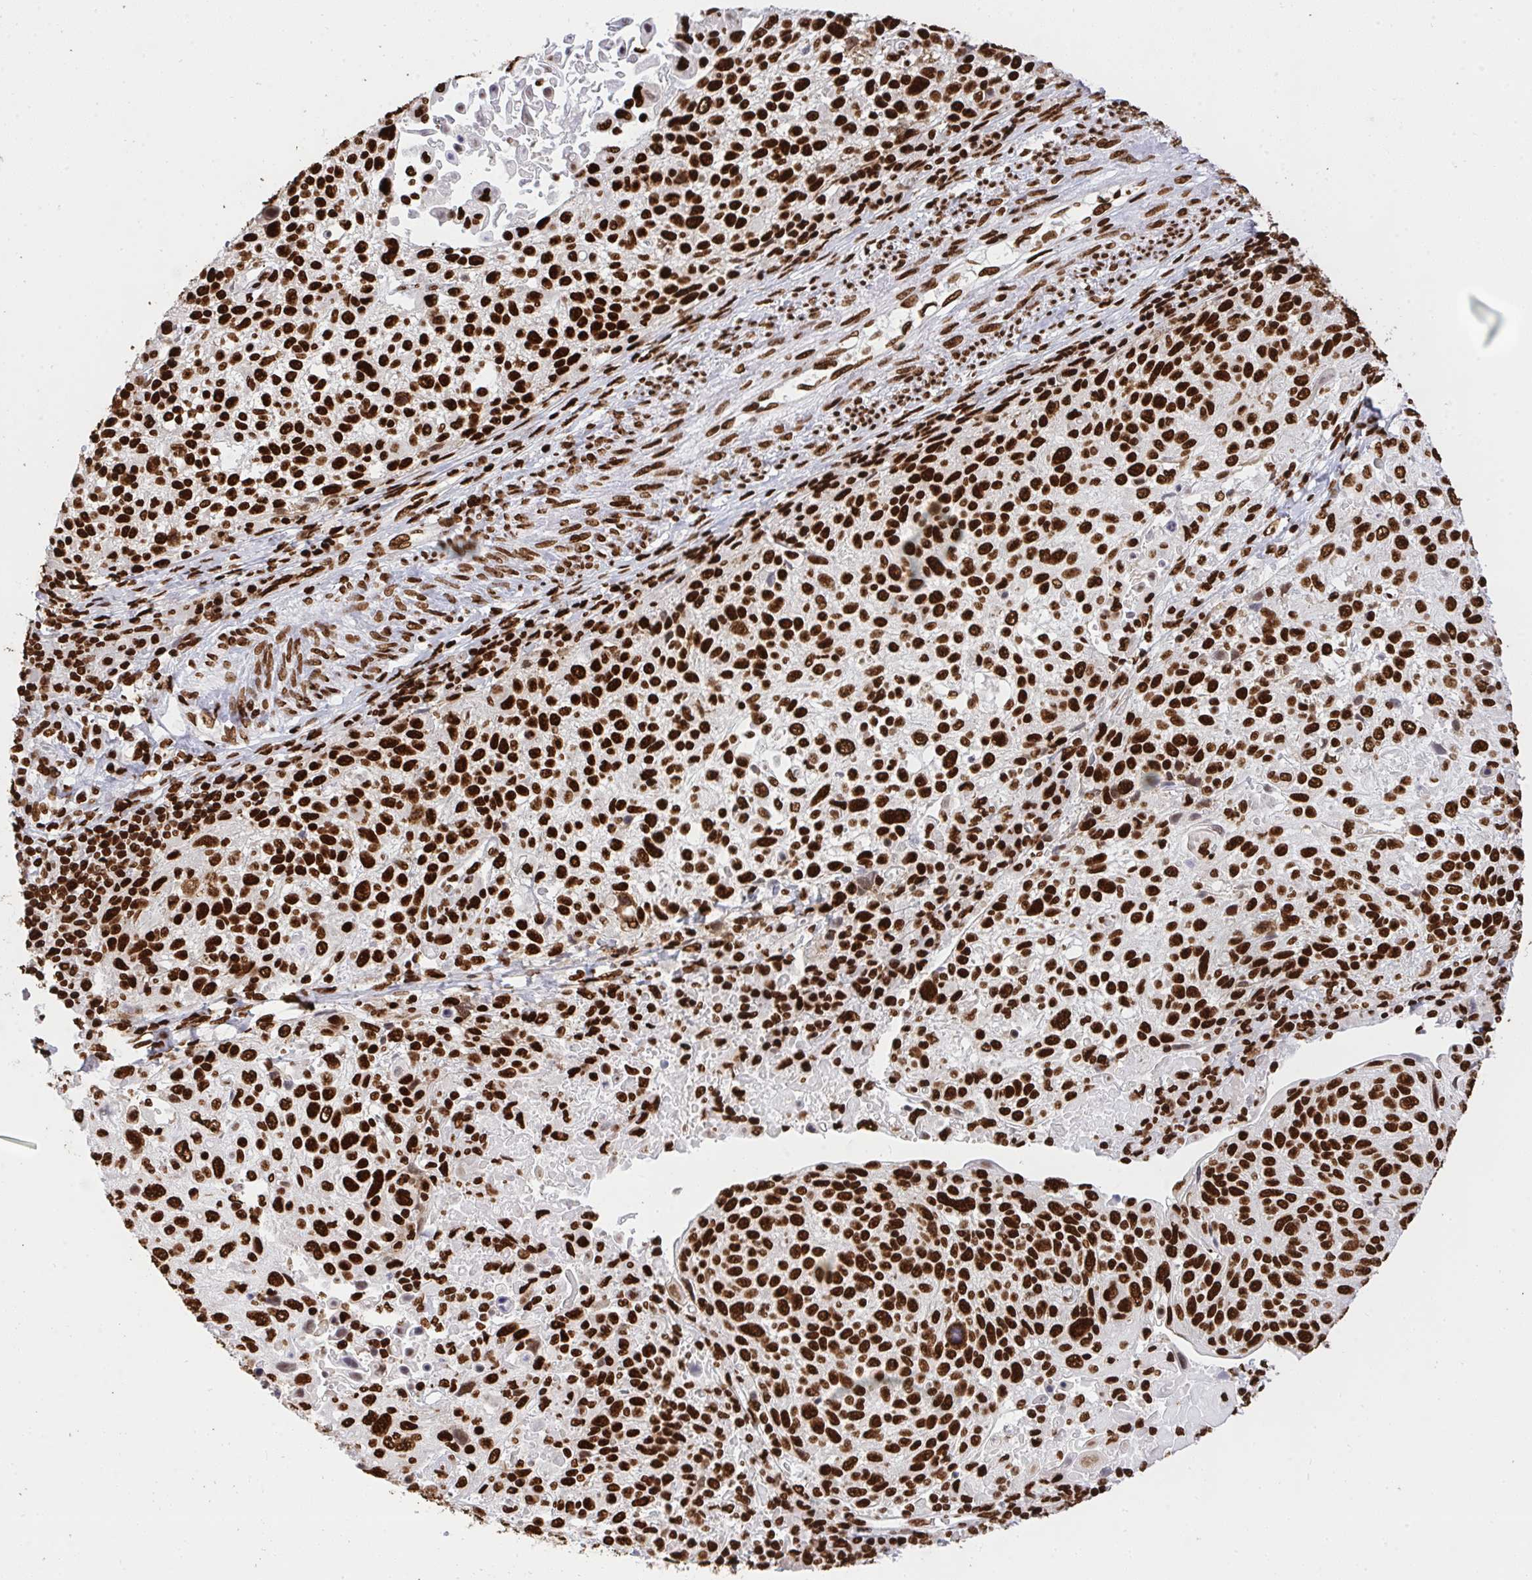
{"staining": {"intensity": "strong", "quantity": ">75%", "location": "nuclear"}, "tissue": "cervical cancer", "cell_type": "Tumor cells", "image_type": "cancer", "snomed": [{"axis": "morphology", "description": "Squamous cell carcinoma, NOS"}, {"axis": "topography", "description": "Cervix"}], "caption": "Immunohistochemical staining of human squamous cell carcinoma (cervical) shows high levels of strong nuclear staining in approximately >75% of tumor cells.", "gene": "HNRNPL", "patient": {"sex": "female", "age": 61}}